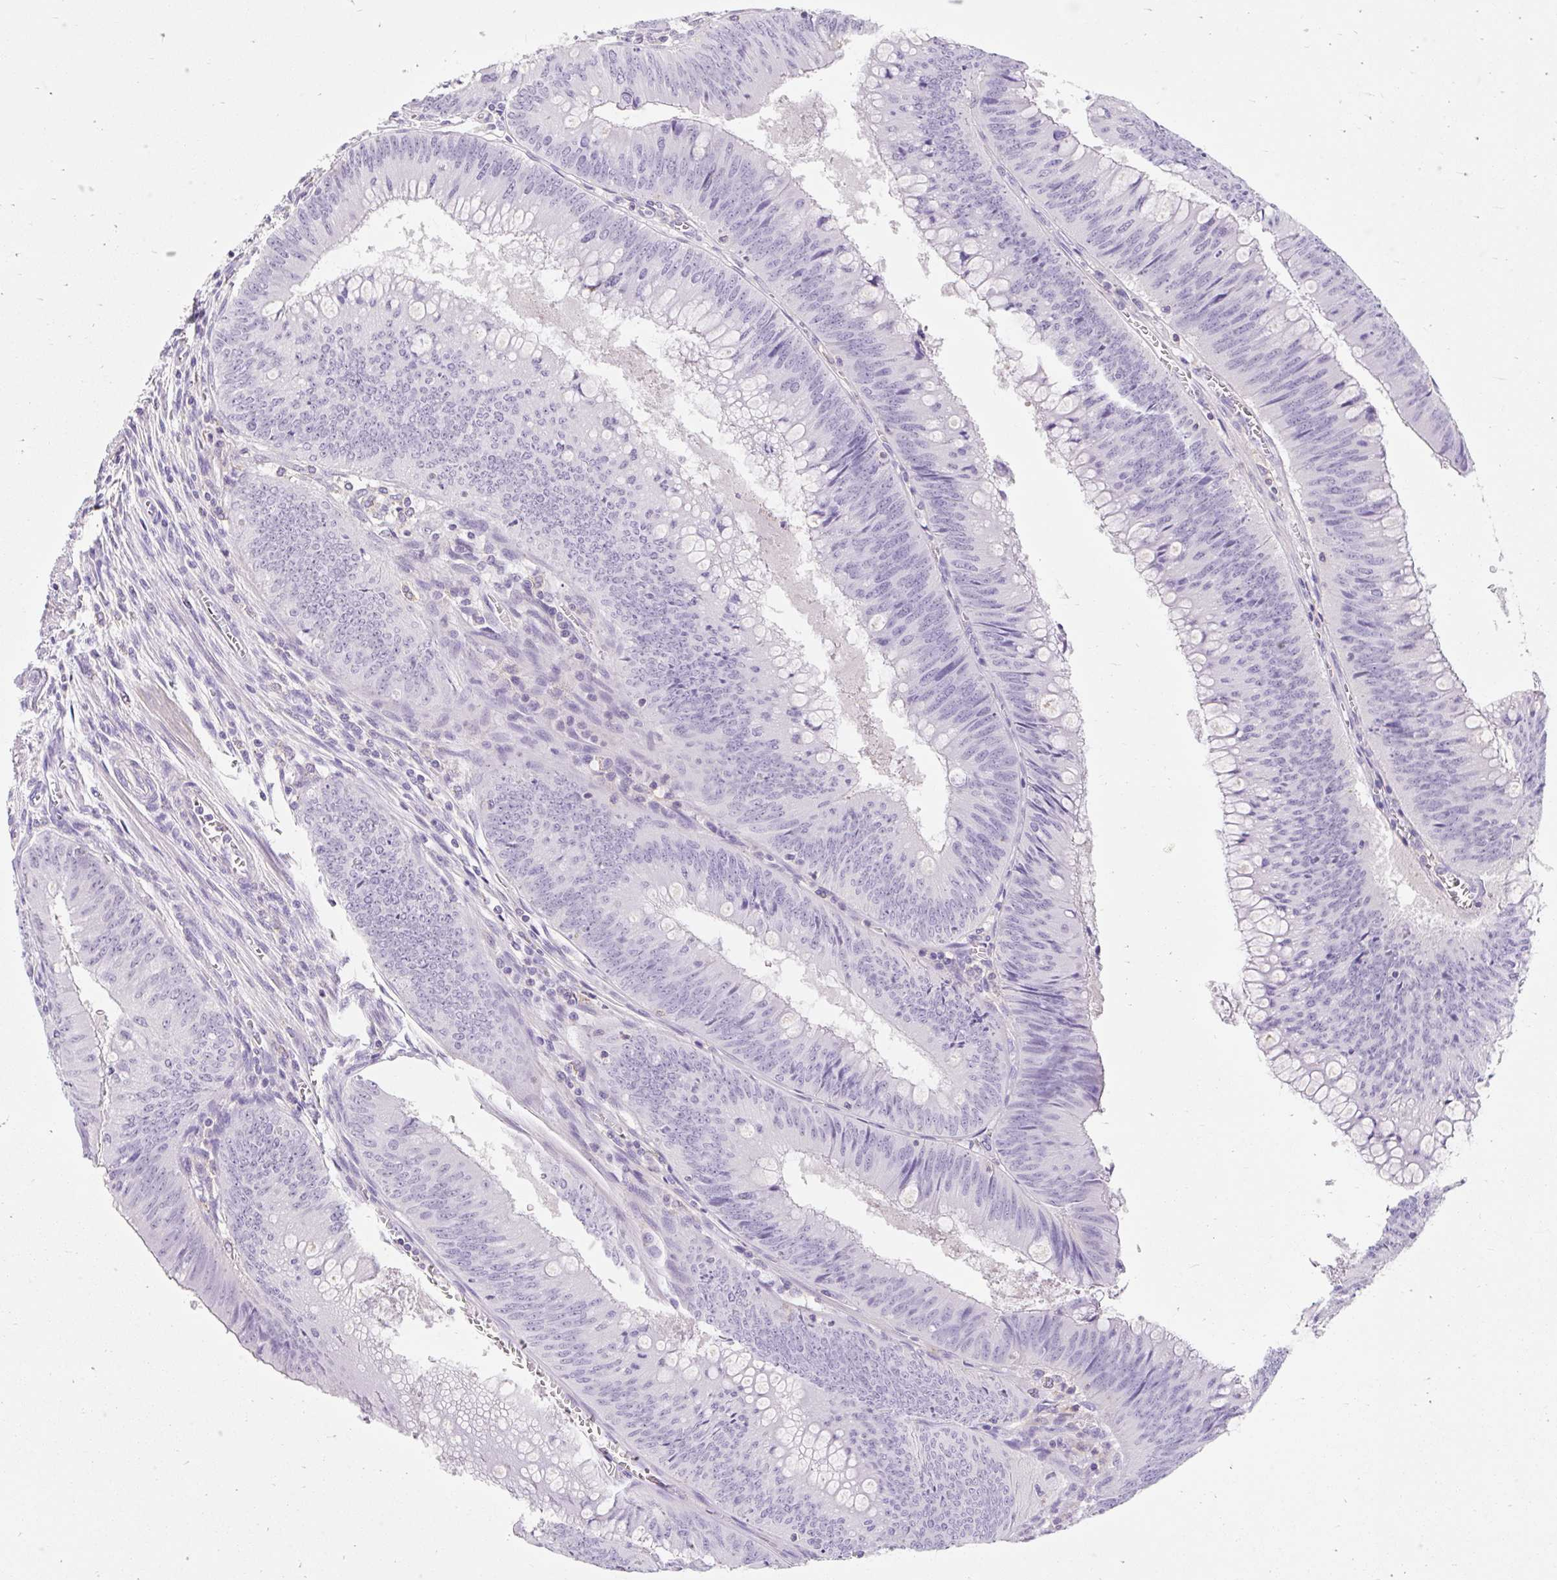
{"staining": {"intensity": "negative", "quantity": "none", "location": "none"}, "tissue": "colorectal cancer", "cell_type": "Tumor cells", "image_type": "cancer", "snomed": [{"axis": "morphology", "description": "Adenocarcinoma, NOS"}, {"axis": "topography", "description": "Rectum"}], "caption": "The image displays no staining of tumor cells in adenocarcinoma (colorectal). The staining was performed using DAB (3,3'-diaminobenzidine) to visualize the protein expression in brown, while the nuclei were stained in blue with hematoxylin (Magnification: 20x).", "gene": "SLC28A1", "patient": {"sex": "female", "age": 72}}